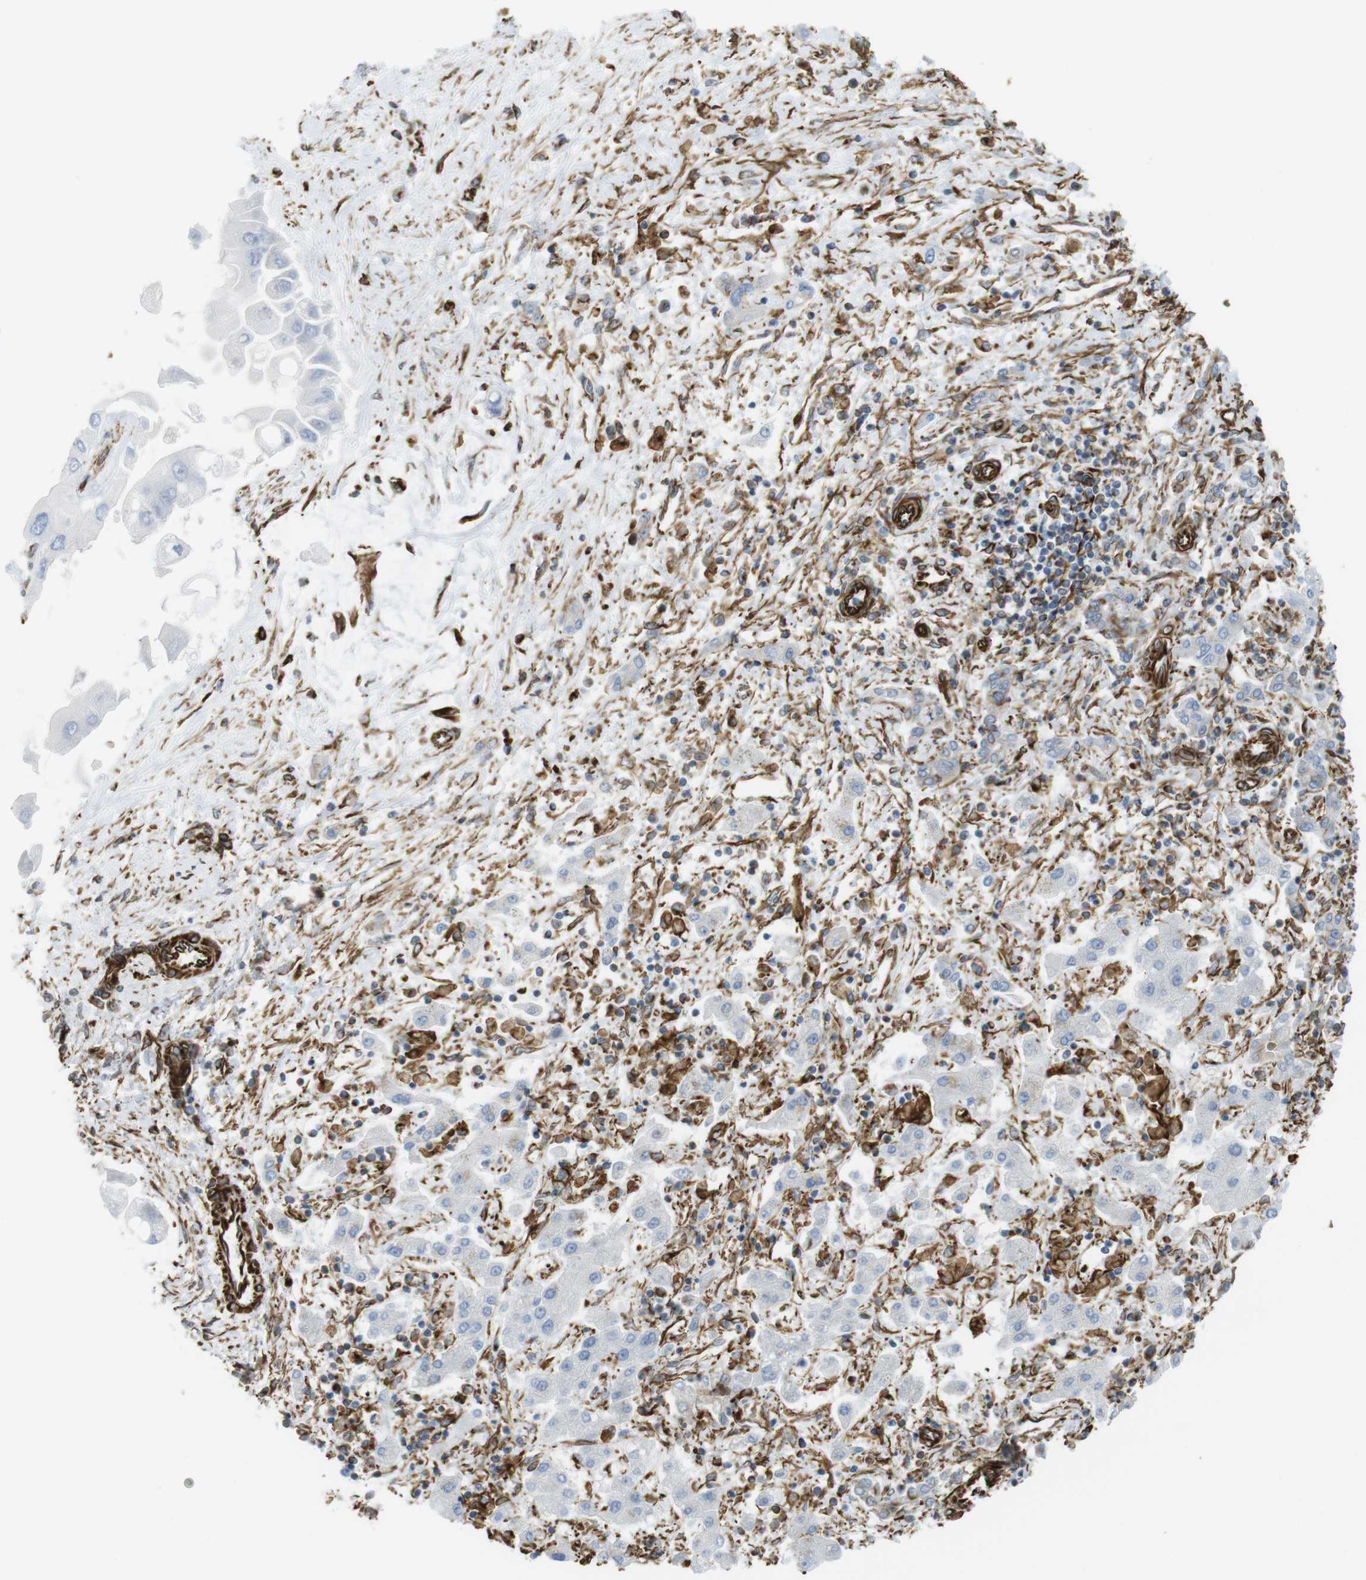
{"staining": {"intensity": "negative", "quantity": "none", "location": "none"}, "tissue": "liver cancer", "cell_type": "Tumor cells", "image_type": "cancer", "snomed": [{"axis": "morphology", "description": "Cholangiocarcinoma"}, {"axis": "topography", "description": "Liver"}], "caption": "A high-resolution histopathology image shows immunohistochemistry staining of liver cancer, which displays no significant positivity in tumor cells.", "gene": "RALGPS1", "patient": {"sex": "male", "age": 50}}